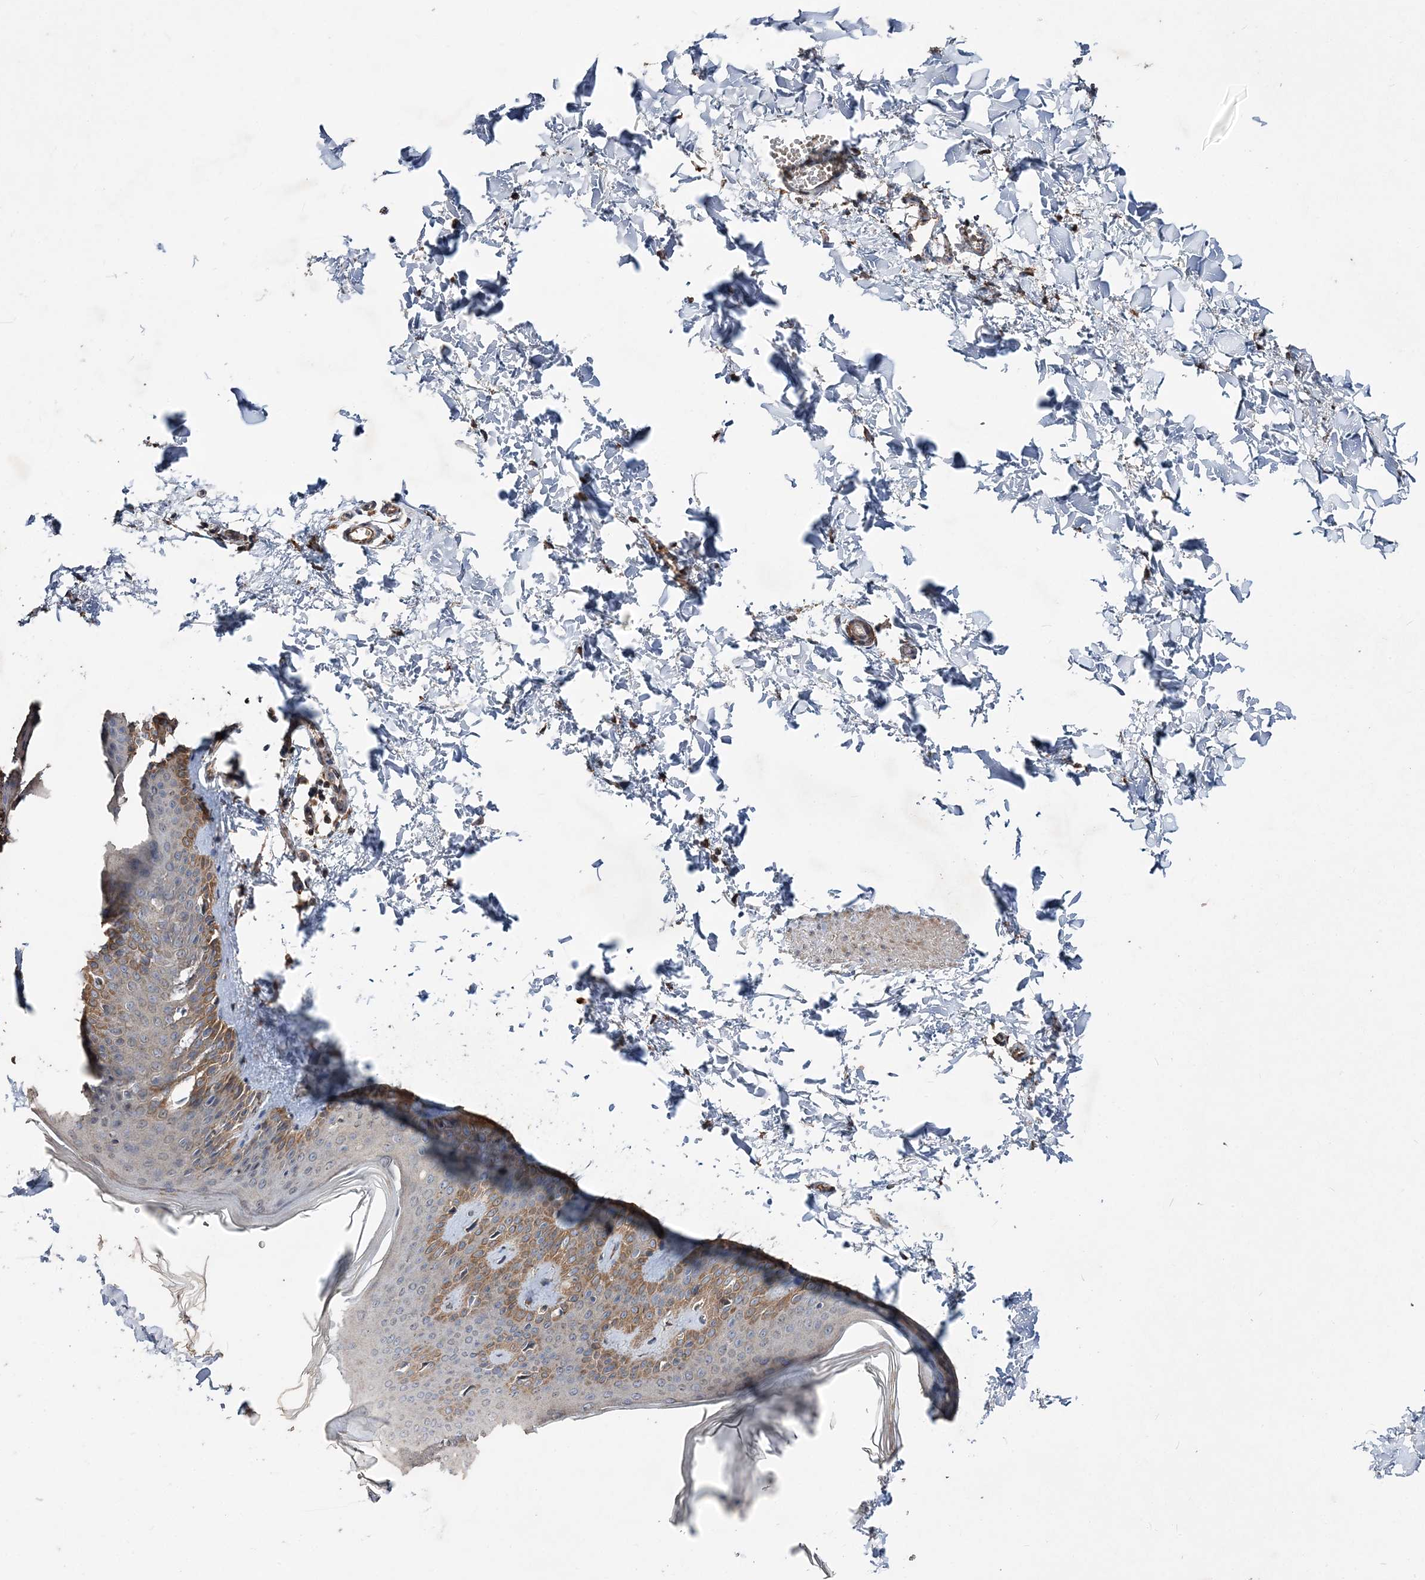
{"staining": {"intensity": "strong", "quantity": ">75%", "location": "cytoplasmic/membranous"}, "tissue": "skin", "cell_type": "Fibroblasts", "image_type": "normal", "snomed": [{"axis": "morphology", "description": "Normal tissue, NOS"}, {"axis": "topography", "description": "Skin"}], "caption": "A brown stain labels strong cytoplasmic/membranous staining of a protein in fibroblasts of unremarkable human skin.", "gene": "POC5", "patient": {"sex": "female", "age": 27}}